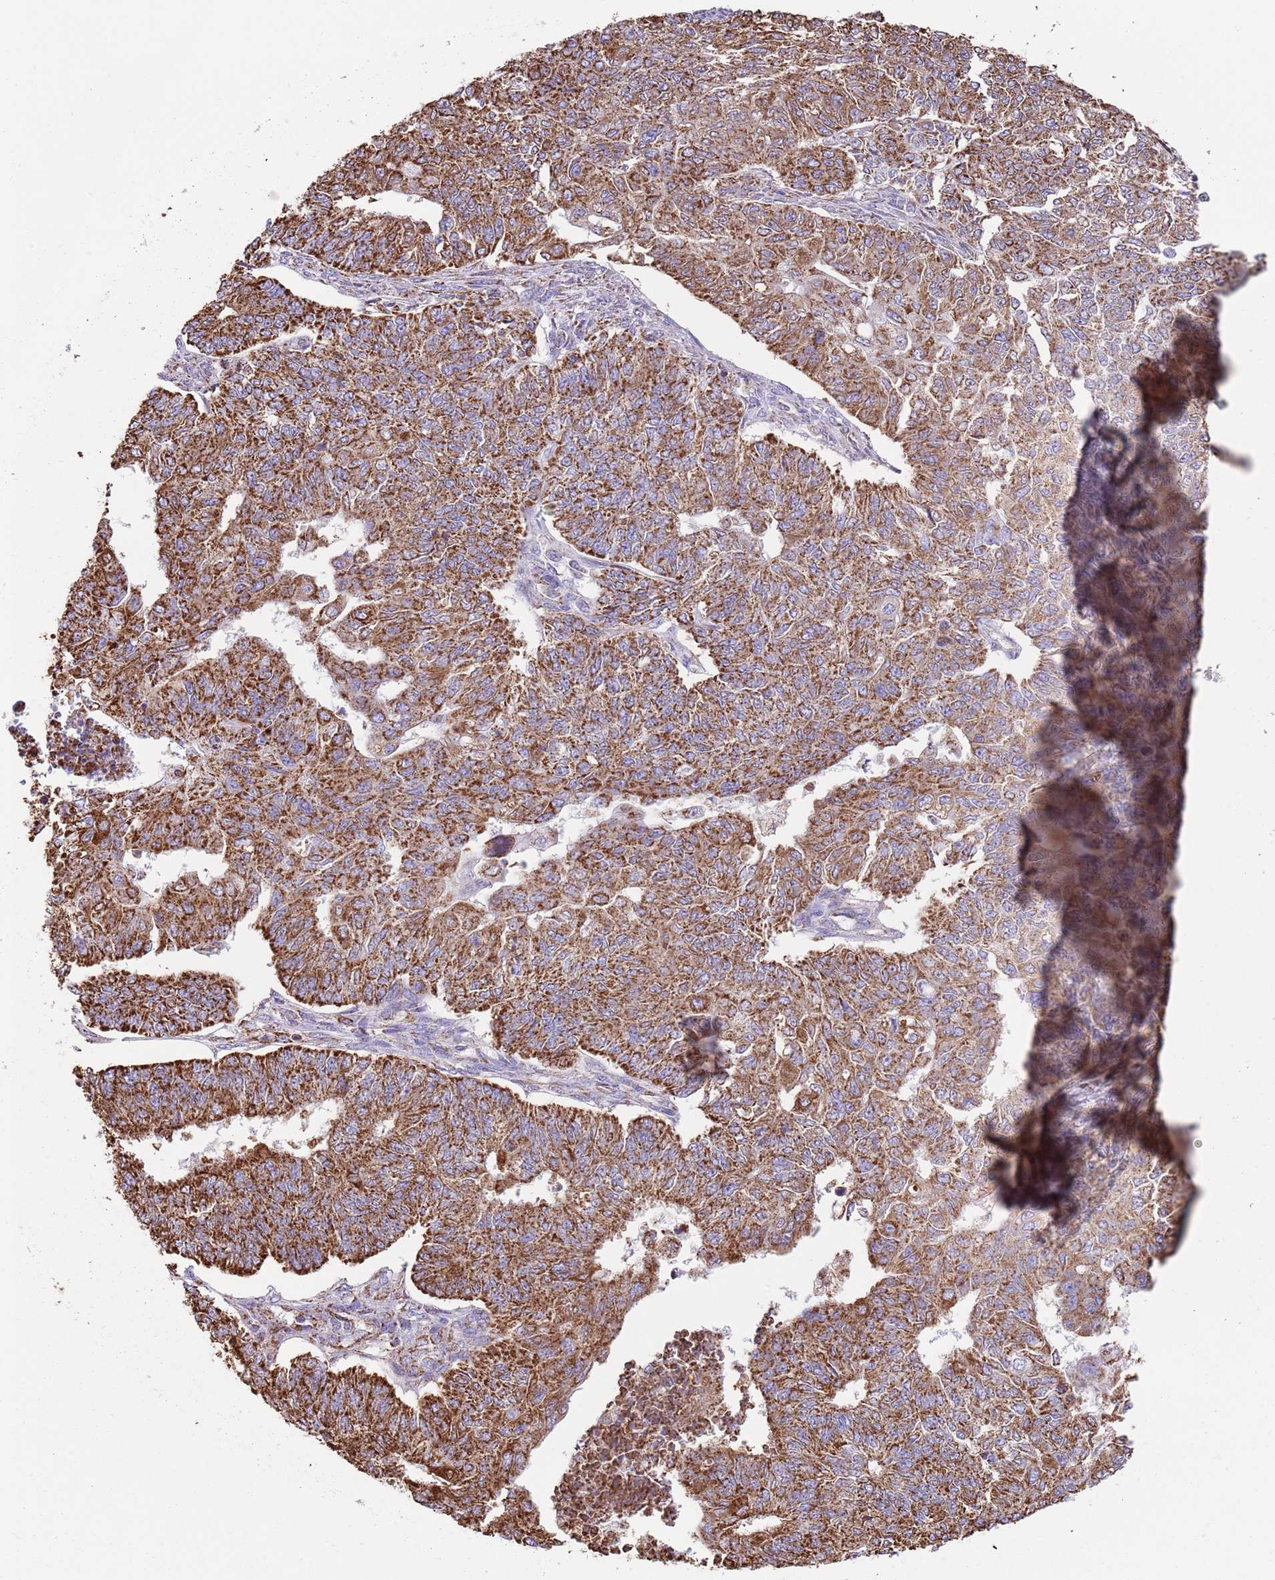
{"staining": {"intensity": "strong", "quantity": ">75%", "location": "cytoplasmic/membranous"}, "tissue": "endometrial cancer", "cell_type": "Tumor cells", "image_type": "cancer", "snomed": [{"axis": "morphology", "description": "Adenocarcinoma, NOS"}, {"axis": "topography", "description": "Endometrium"}], "caption": "Immunohistochemistry of human endometrial adenocarcinoma exhibits high levels of strong cytoplasmic/membranous staining in approximately >75% of tumor cells. The staining was performed using DAB to visualize the protein expression in brown, while the nuclei were stained in blue with hematoxylin (Magnification: 20x).", "gene": "TTLL1", "patient": {"sex": "female", "age": 32}}